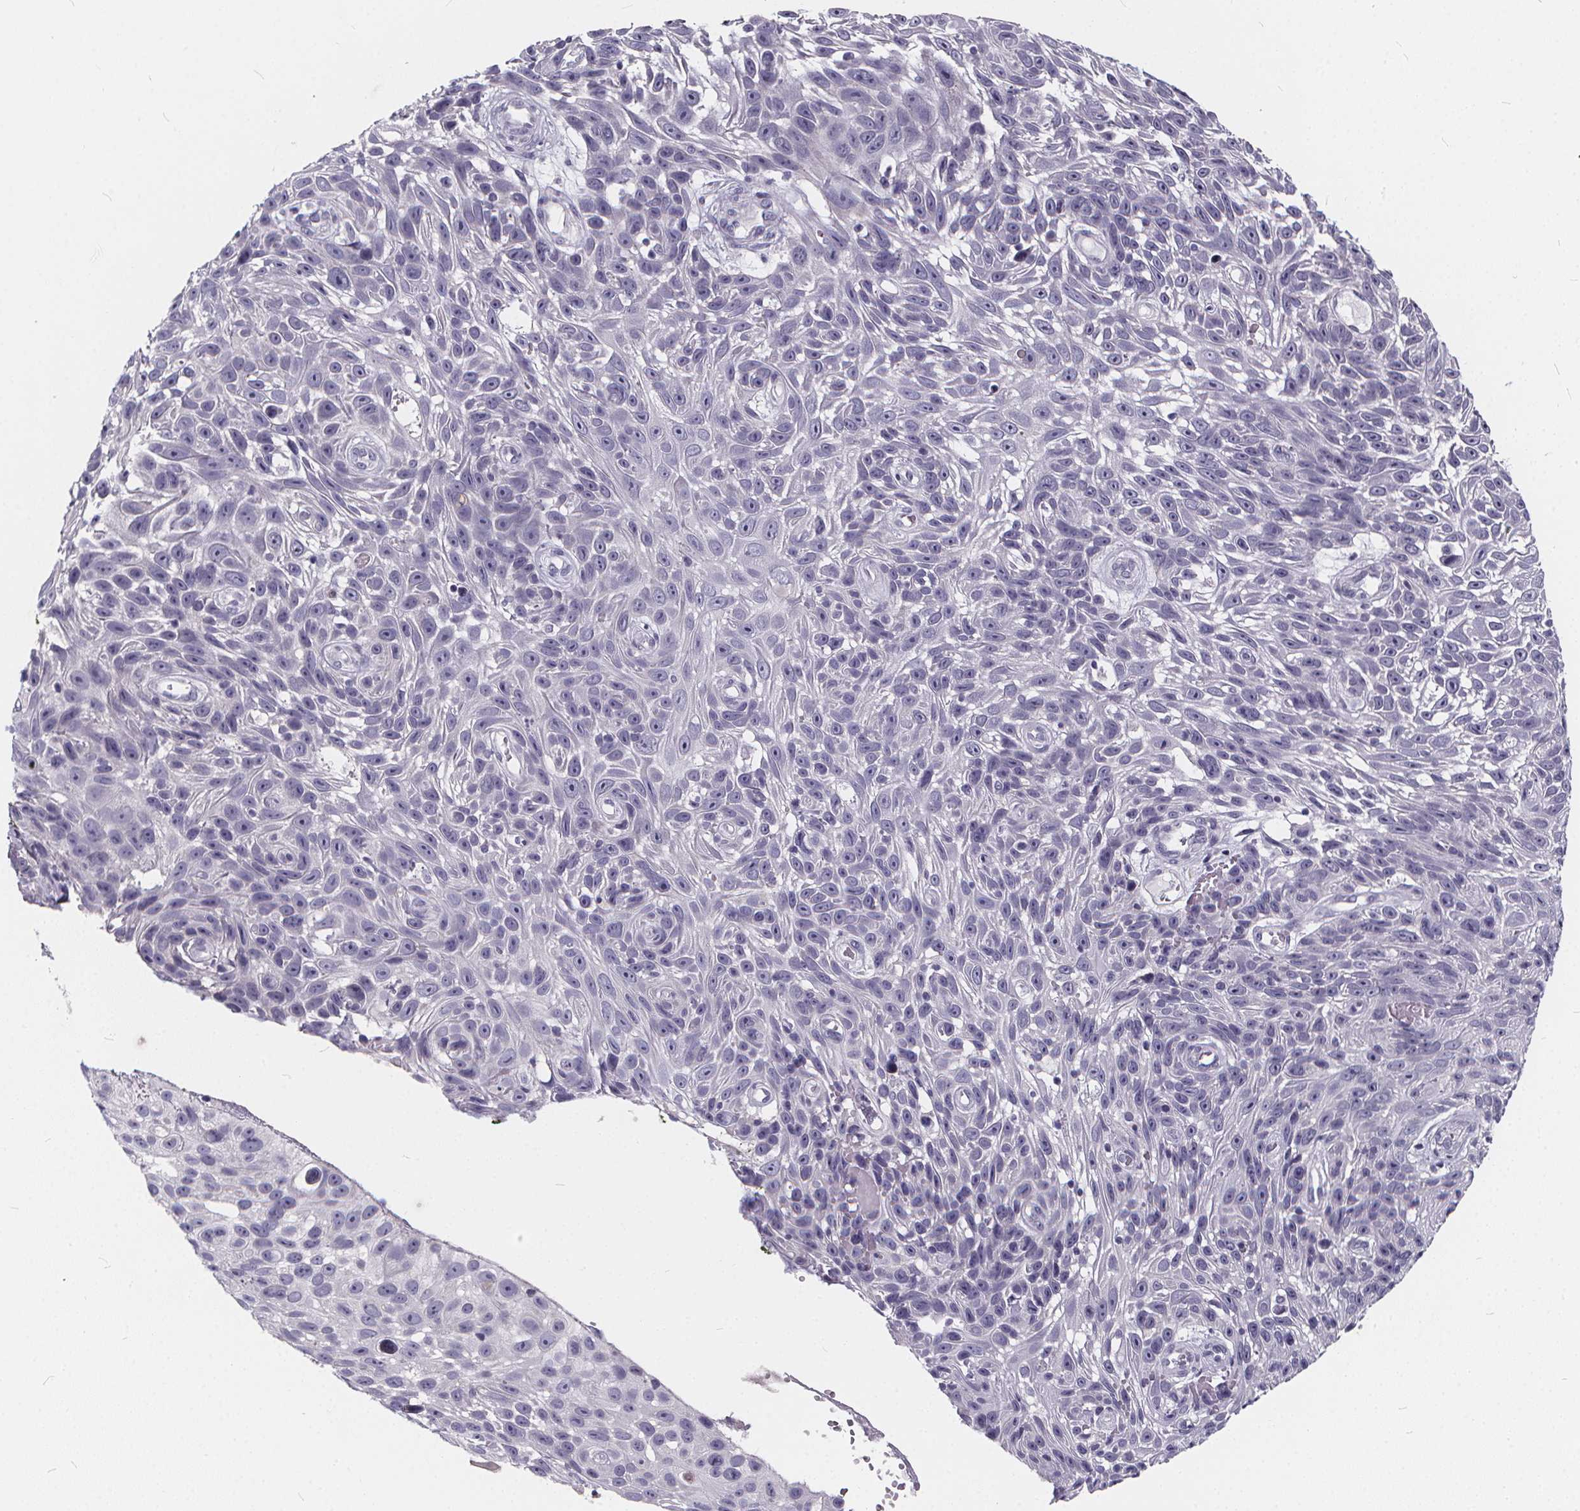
{"staining": {"intensity": "negative", "quantity": "none", "location": "none"}, "tissue": "skin cancer", "cell_type": "Tumor cells", "image_type": "cancer", "snomed": [{"axis": "morphology", "description": "Squamous cell carcinoma, NOS"}, {"axis": "topography", "description": "Skin"}], "caption": "The immunohistochemistry (IHC) micrograph has no significant staining in tumor cells of skin squamous cell carcinoma tissue.", "gene": "SPEF2", "patient": {"sex": "male", "age": 82}}